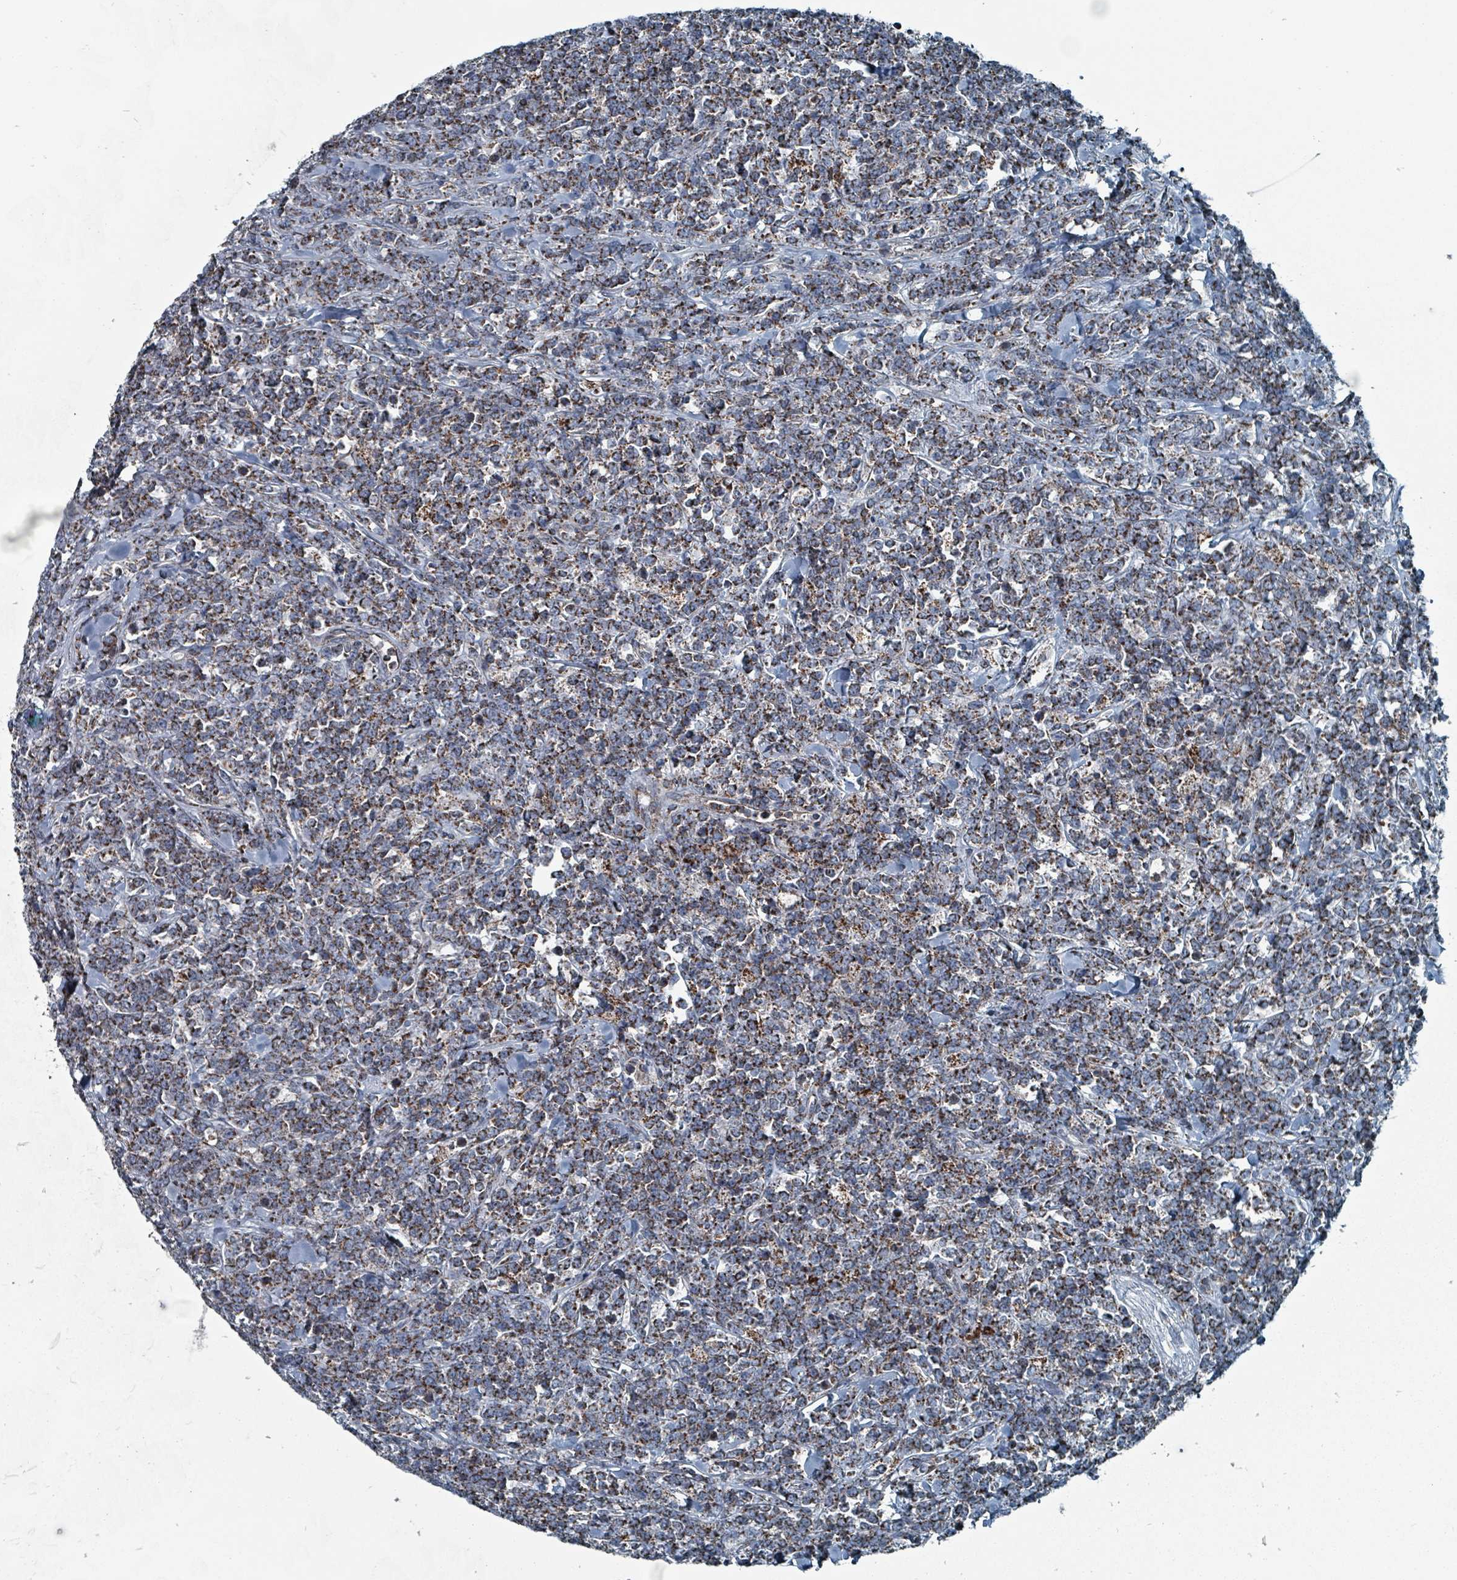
{"staining": {"intensity": "moderate", "quantity": ">75%", "location": "cytoplasmic/membranous"}, "tissue": "lymphoma", "cell_type": "Tumor cells", "image_type": "cancer", "snomed": [{"axis": "morphology", "description": "Malignant lymphoma, non-Hodgkin's type, High grade"}, {"axis": "topography", "description": "Small intestine"}, {"axis": "topography", "description": "Colon"}], "caption": "Immunohistochemical staining of lymphoma shows medium levels of moderate cytoplasmic/membranous positivity in about >75% of tumor cells.", "gene": "ABHD18", "patient": {"sex": "male", "age": 8}}